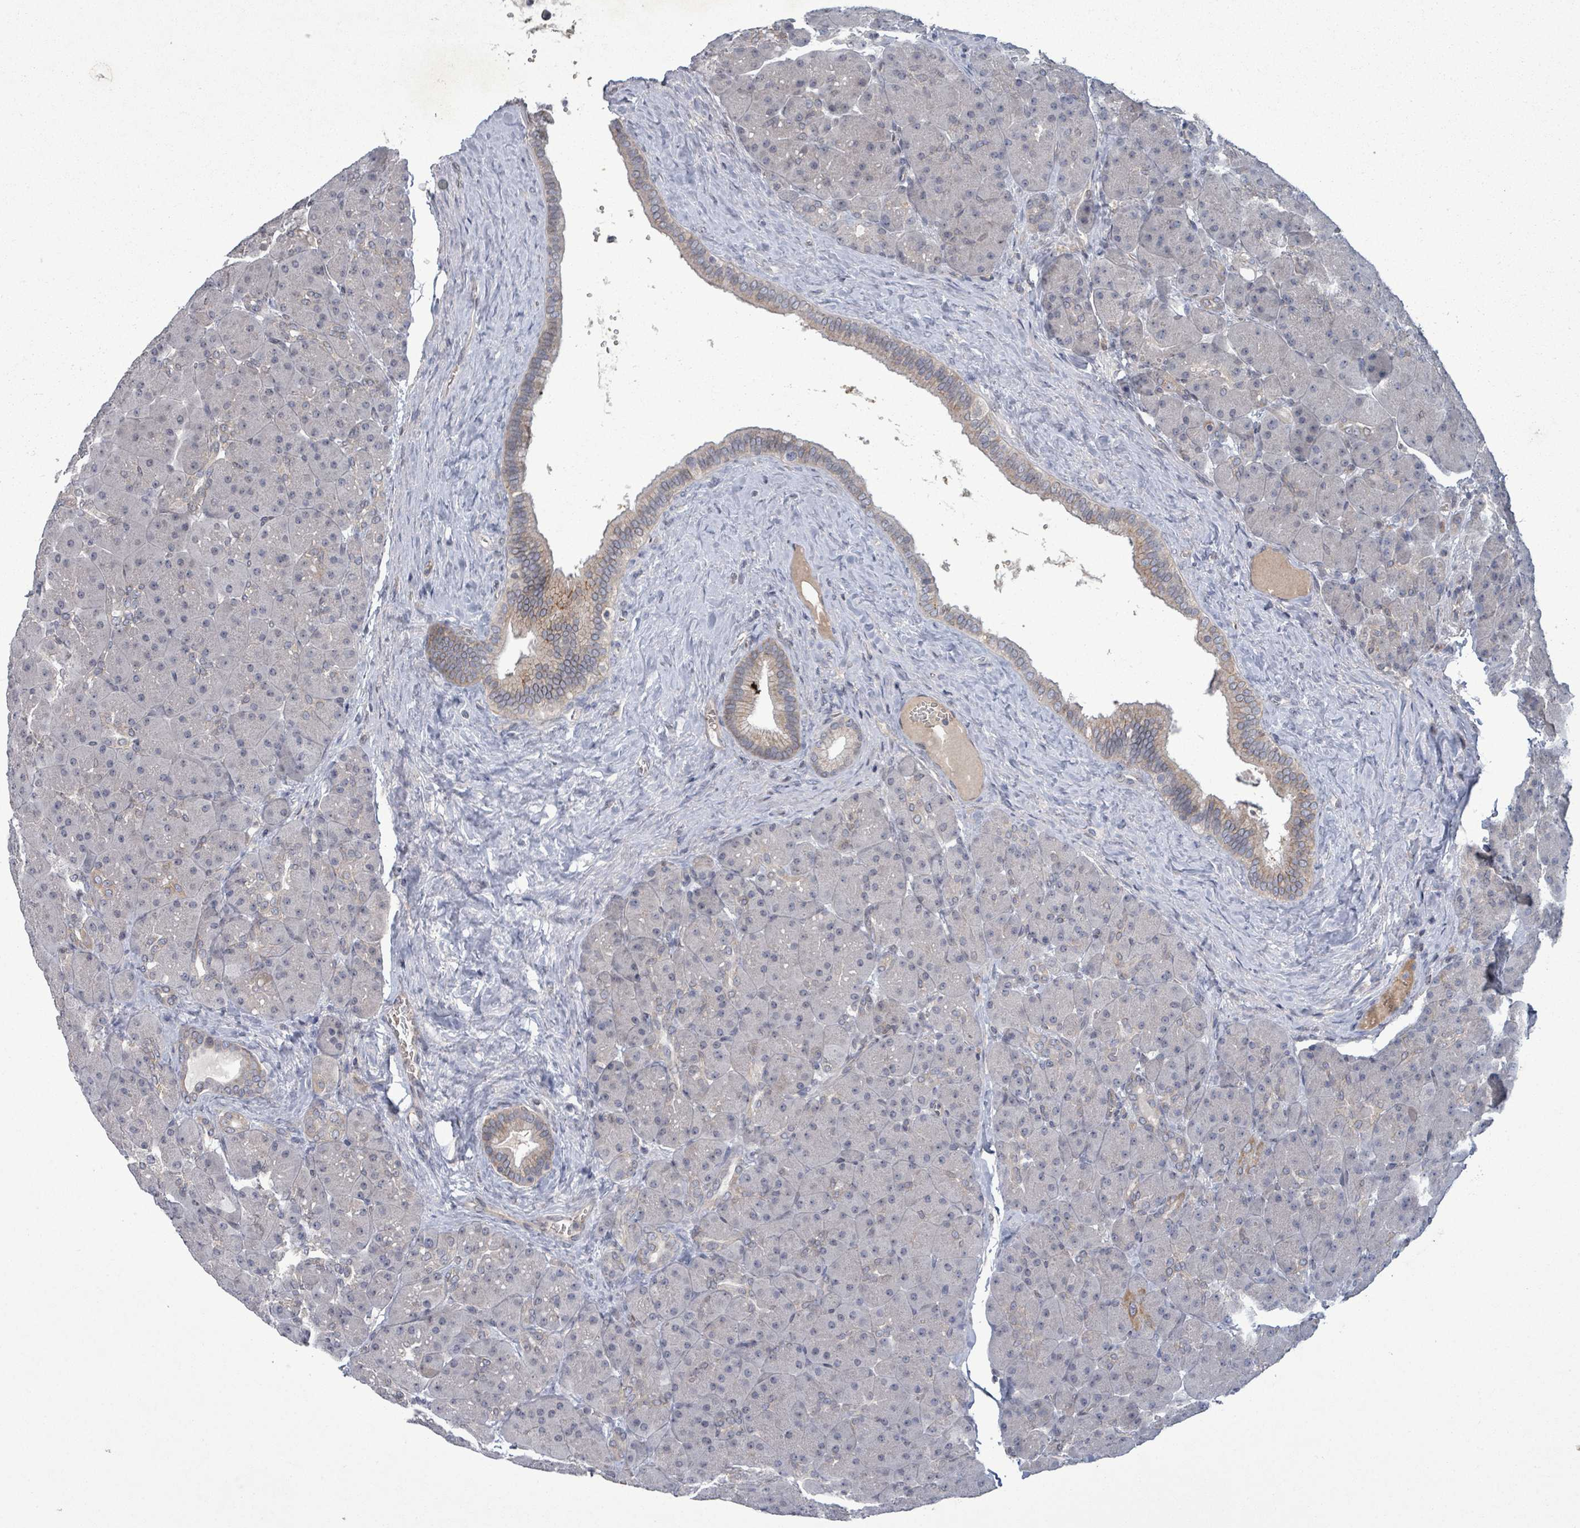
{"staining": {"intensity": "negative", "quantity": "none", "location": "none"}, "tissue": "pancreas", "cell_type": "Exocrine glandular cells", "image_type": "normal", "snomed": [{"axis": "morphology", "description": "Normal tissue, NOS"}, {"axis": "topography", "description": "Pancreas"}], "caption": "IHC photomicrograph of unremarkable pancreas stained for a protein (brown), which demonstrates no staining in exocrine glandular cells. (DAB (3,3'-diaminobenzidine) IHC, high magnification).", "gene": "GRM8", "patient": {"sex": "male", "age": 66}}